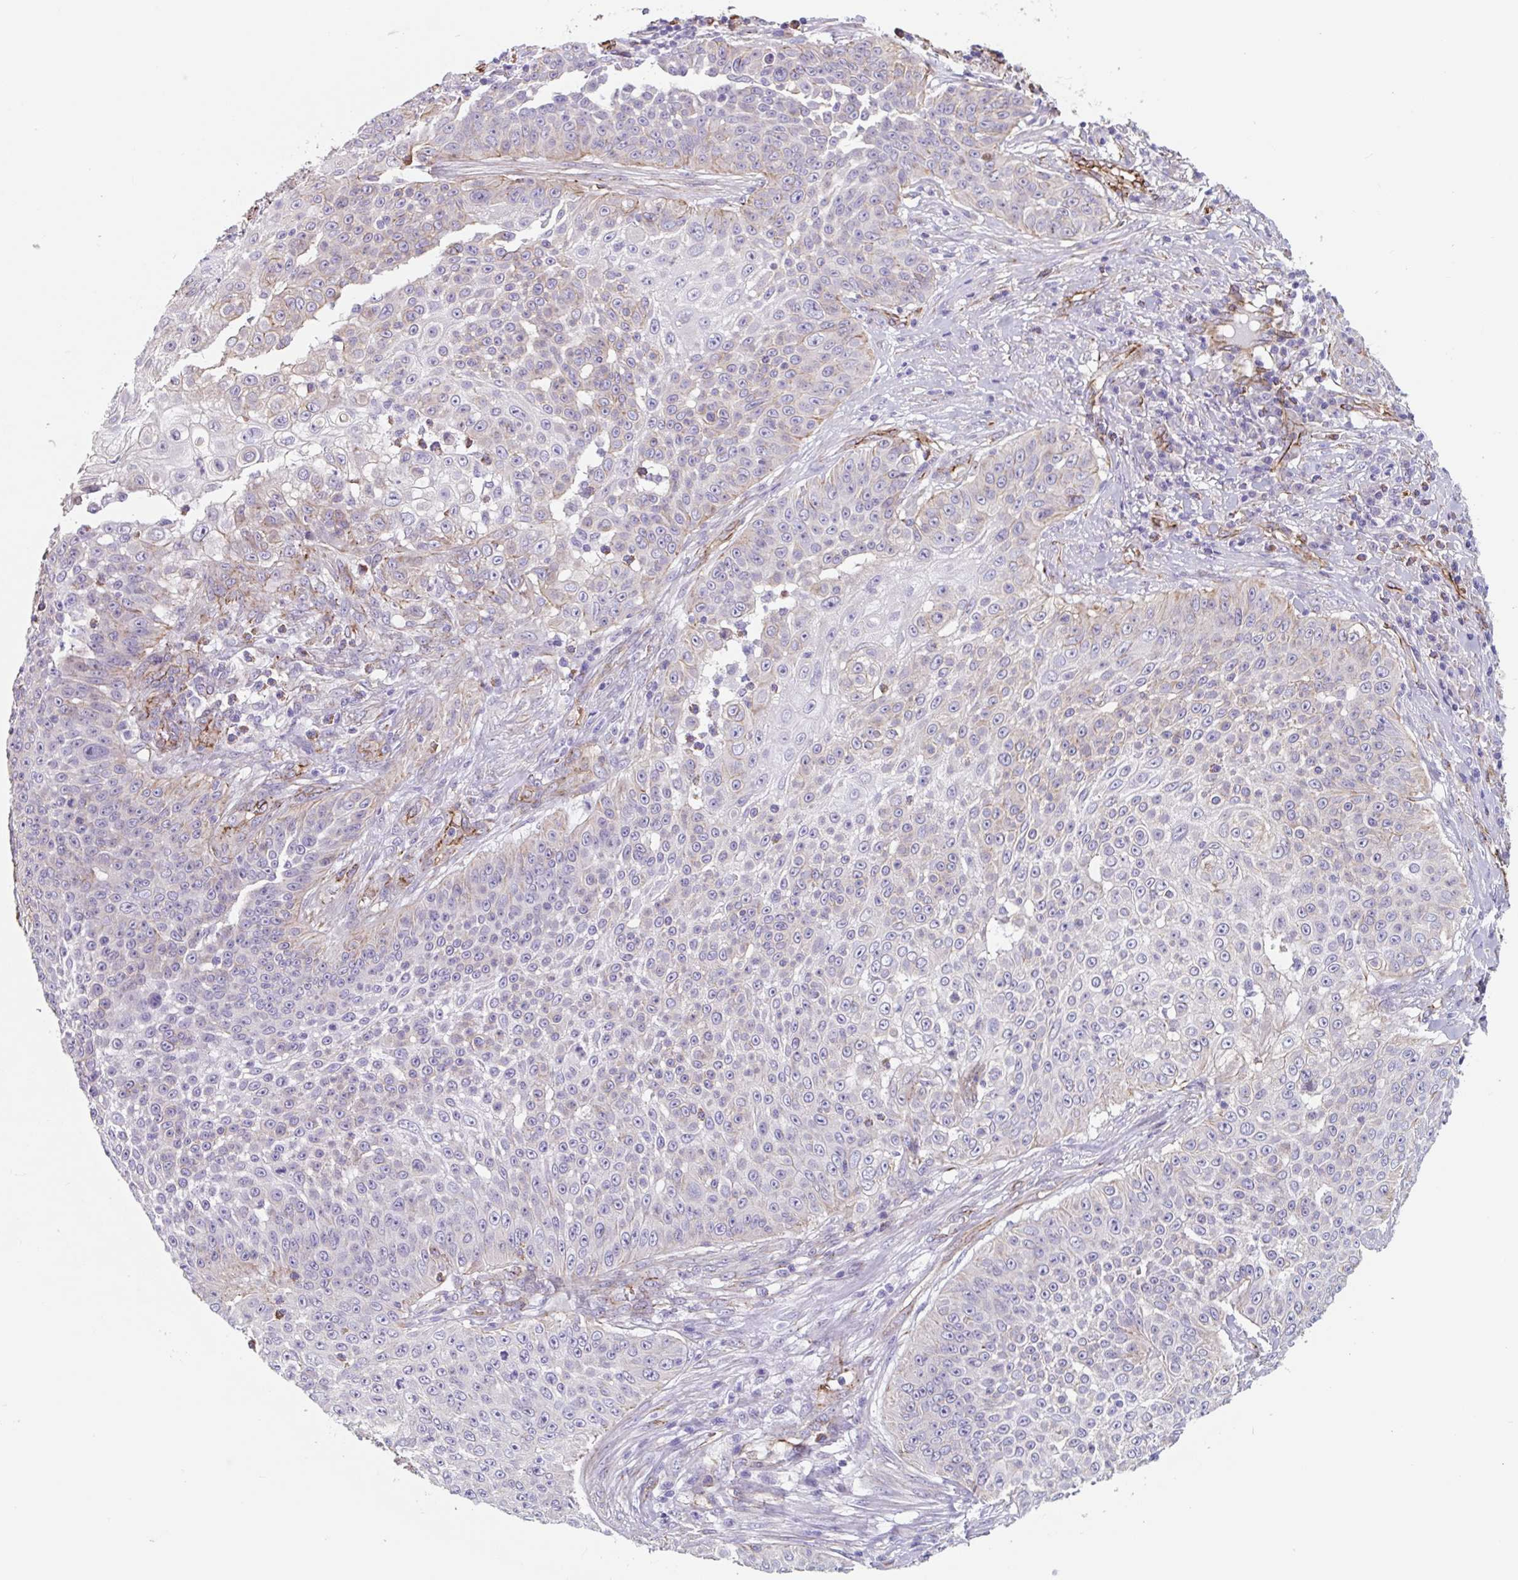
{"staining": {"intensity": "negative", "quantity": "none", "location": "none"}, "tissue": "skin cancer", "cell_type": "Tumor cells", "image_type": "cancer", "snomed": [{"axis": "morphology", "description": "Squamous cell carcinoma, NOS"}, {"axis": "topography", "description": "Skin"}], "caption": "Immunohistochemistry histopathology image of skin squamous cell carcinoma stained for a protein (brown), which reveals no staining in tumor cells.", "gene": "CITED4", "patient": {"sex": "male", "age": 24}}